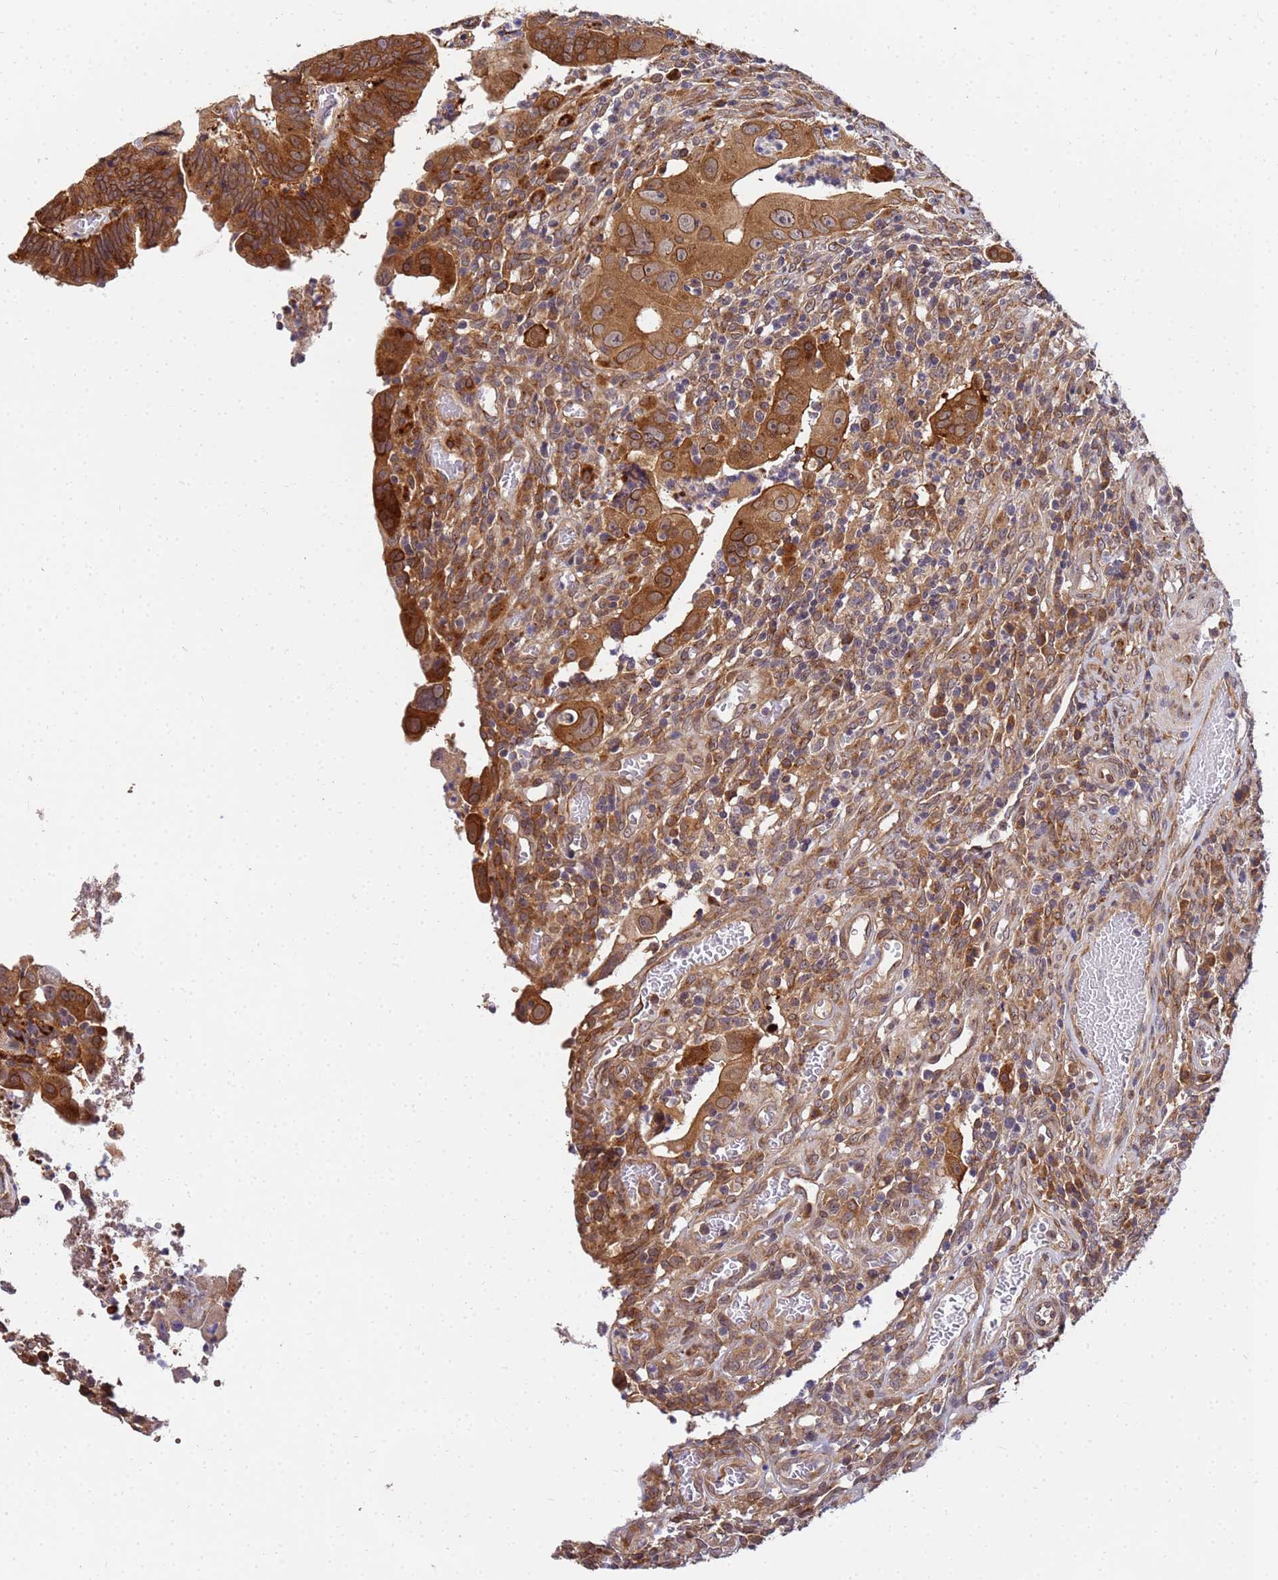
{"staining": {"intensity": "moderate", "quantity": ">75%", "location": "cytoplasmic/membranous"}, "tissue": "colorectal cancer", "cell_type": "Tumor cells", "image_type": "cancer", "snomed": [{"axis": "morphology", "description": "Normal tissue, NOS"}, {"axis": "morphology", "description": "Adenocarcinoma, NOS"}, {"axis": "topography", "description": "Rectum"}], "caption": "Moderate cytoplasmic/membranous protein positivity is appreciated in about >75% of tumor cells in colorectal cancer (adenocarcinoma).", "gene": "UNC93B1", "patient": {"sex": "female", "age": 65}}